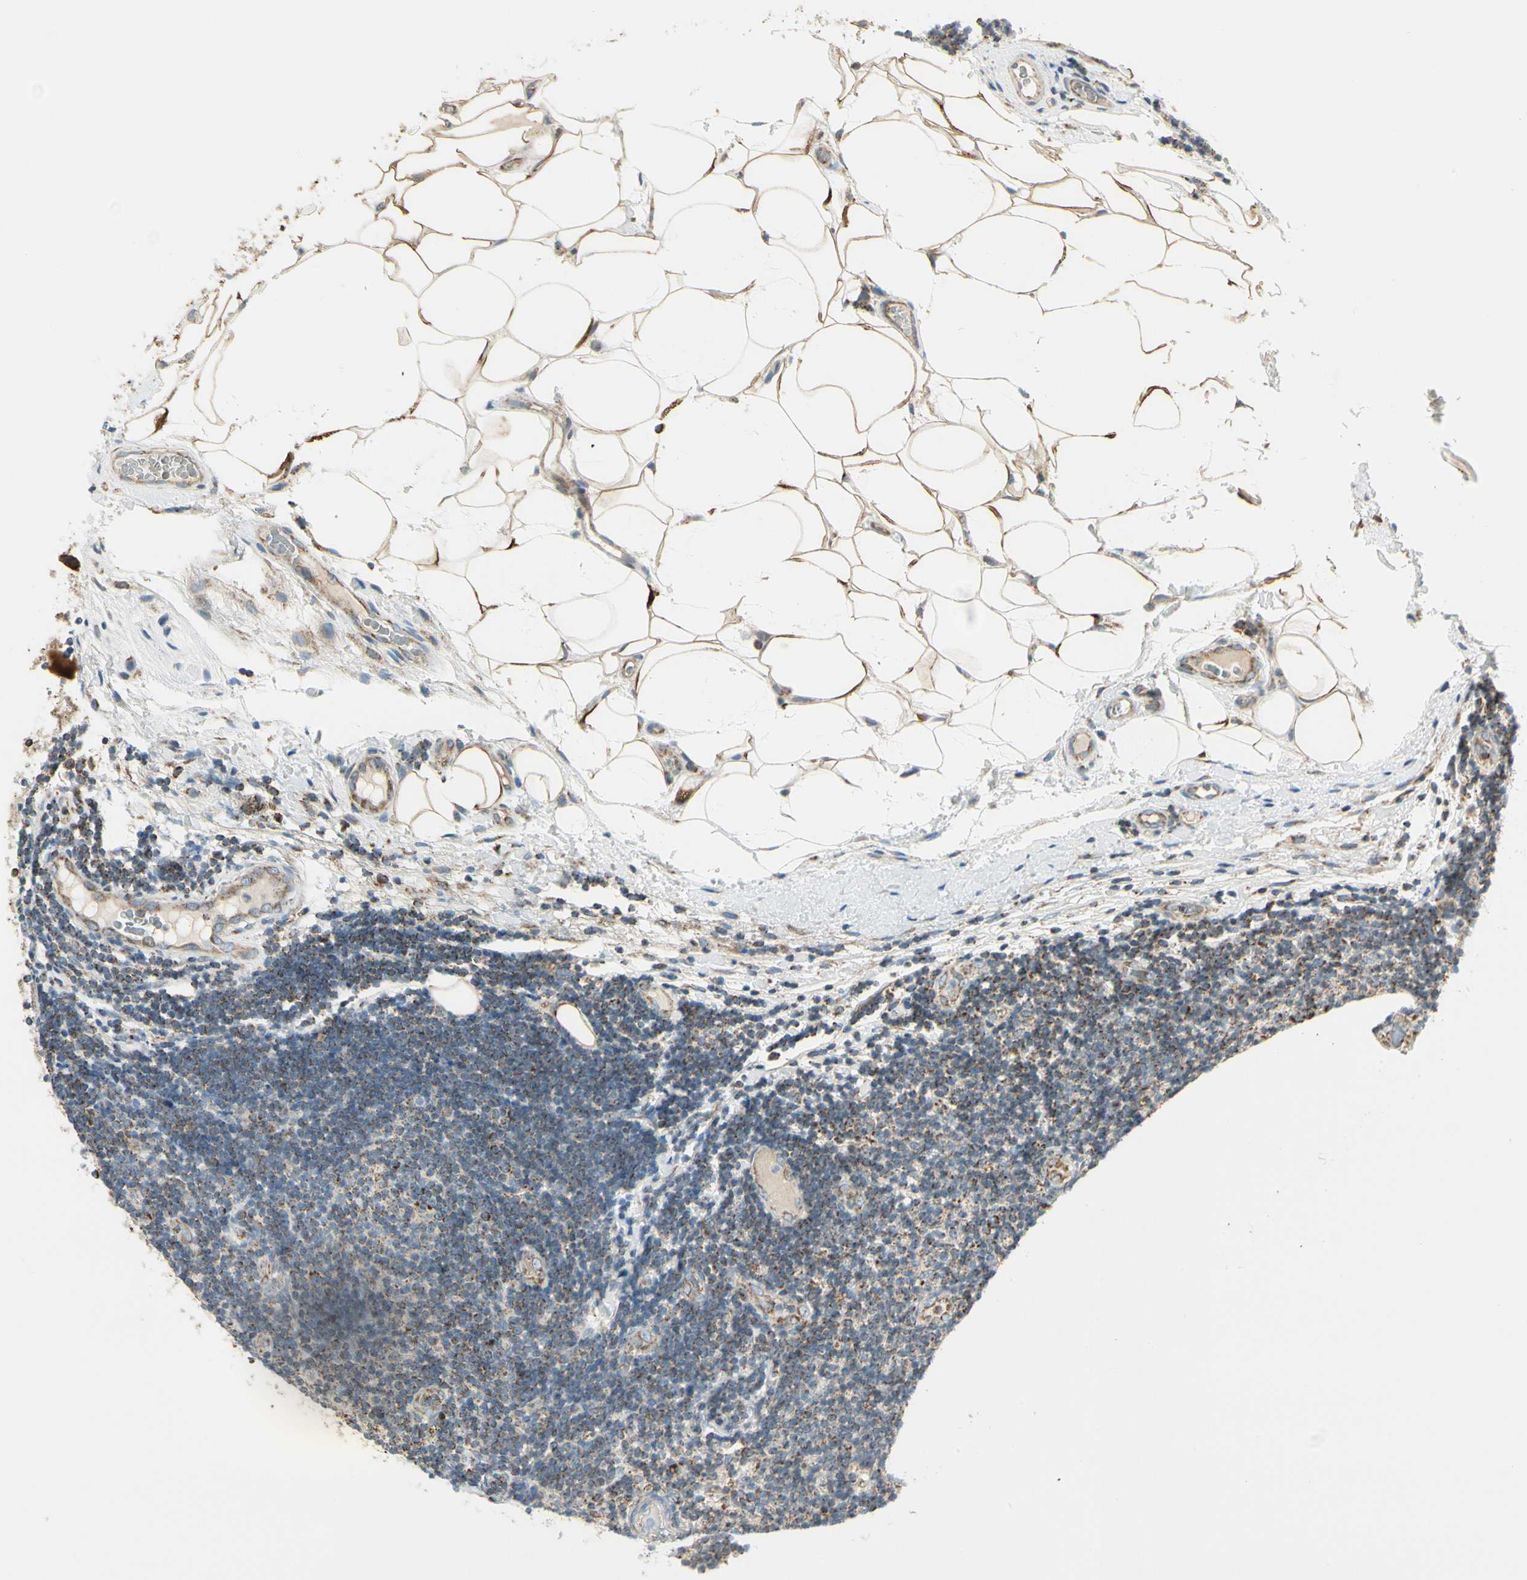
{"staining": {"intensity": "weak", "quantity": "25%-75%", "location": "cytoplasmic/membranous"}, "tissue": "lymphoma", "cell_type": "Tumor cells", "image_type": "cancer", "snomed": [{"axis": "morphology", "description": "Malignant lymphoma, non-Hodgkin's type, Low grade"}, {"axis": "topography", "description": "Lymph node"}], "caption": "Immunohistochemical staining of lymphoma reveals weak cytoplasmic/membranous protein positivity in about 25%-75% of tumor cells.", "gene": "ANKS6", "patient": {"sex": "male", "age": 83}}